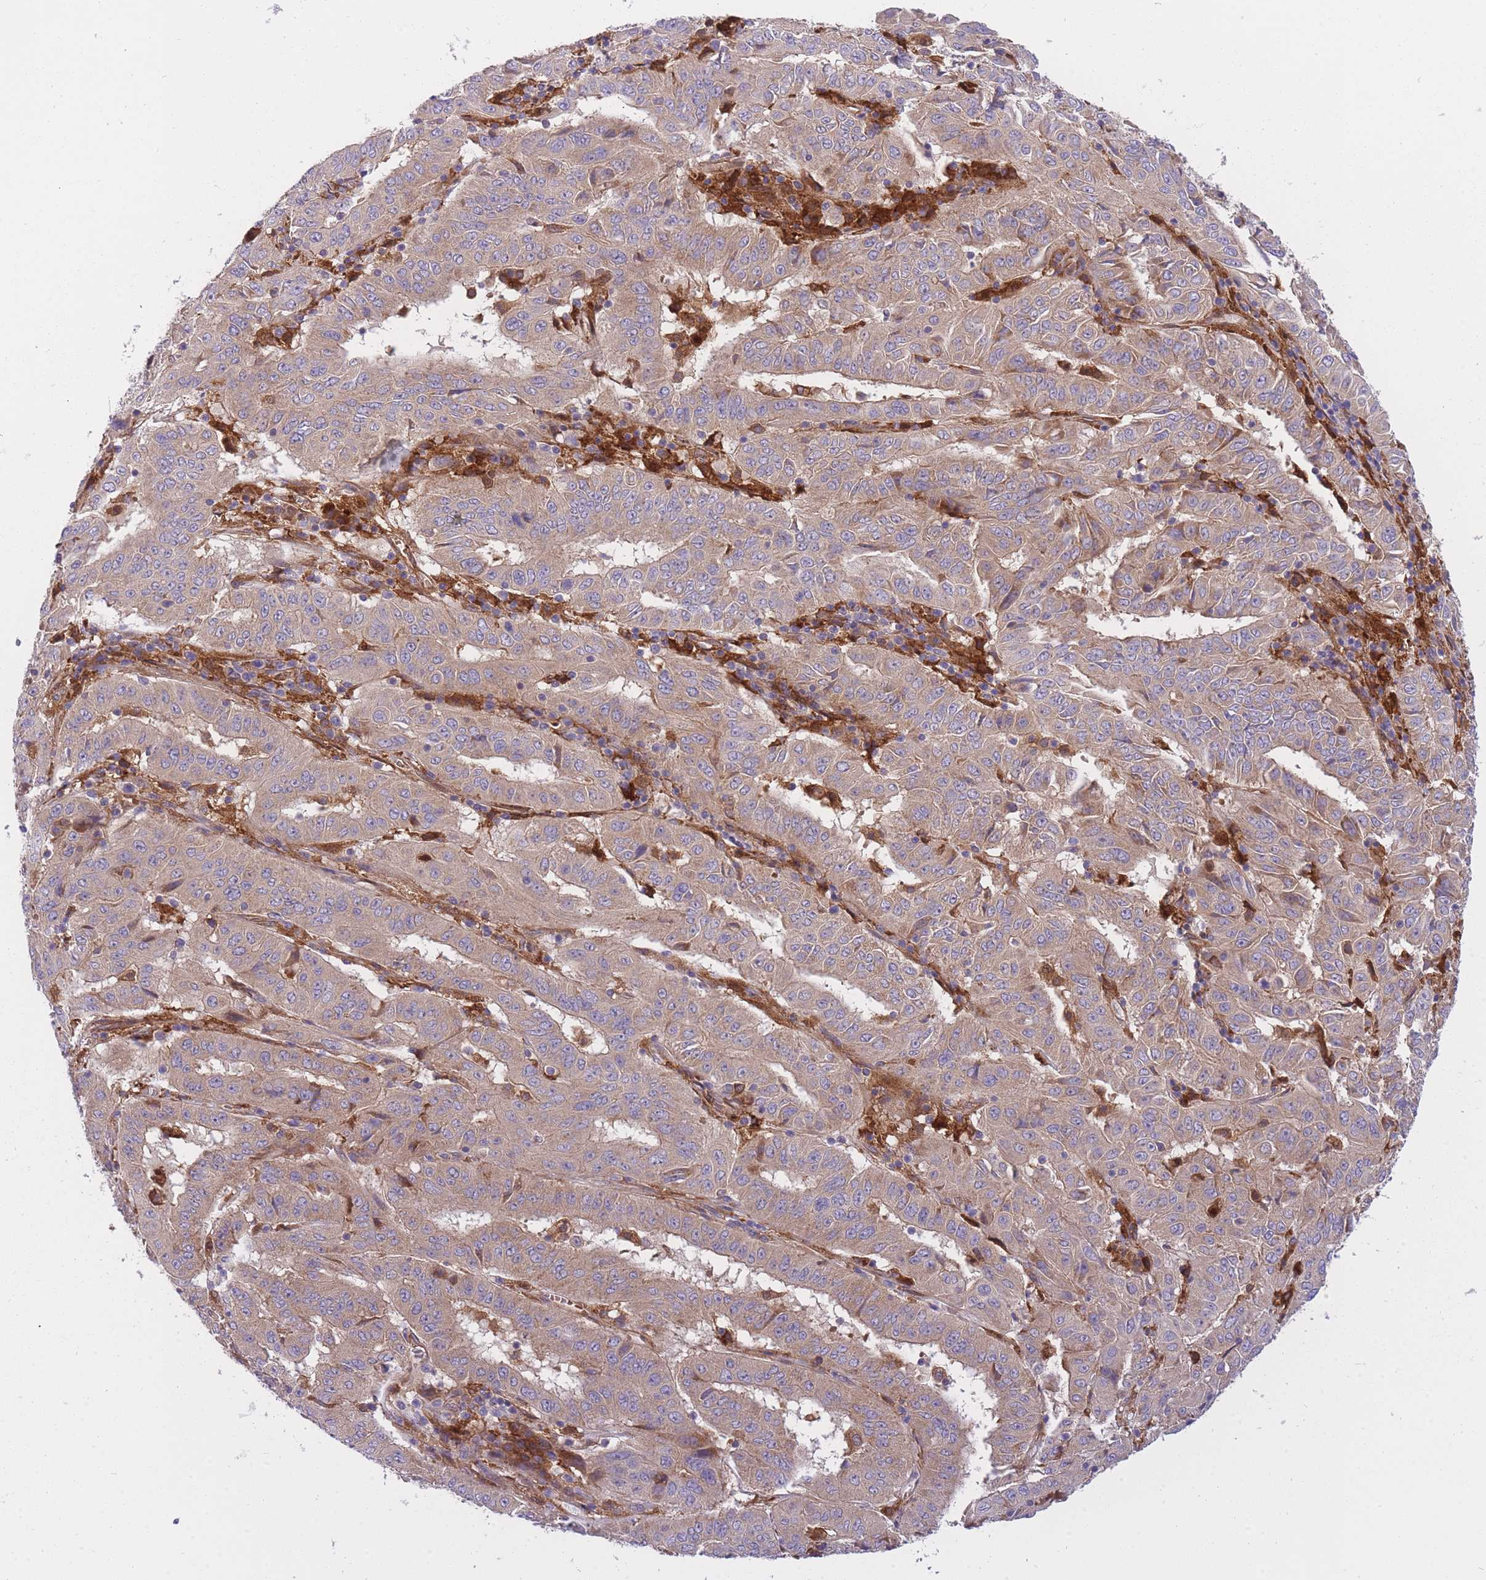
{"staining": {"intensity": "weak", "quantity": "25%-75%", "location": "cytoplasmic/membranous"}, "tissue": "pancreatic cancer", "cell_type": "Tumor cells", "image_type": "cancer", "snomed": [{"axis": "morphology", "description": "Adenocarcinoma, NOS"}, {"axis": "topography", "description": "Pancreas"}], "caption": "Protein staining of adenocarcinoma (pancreatic) tissue demonstrates weak cytoplasmic/membranous positivity in approximately 25%-75% of tumor cells.", "gene": "CRYGN", "patient": {"sex": "male", "age": 63}}